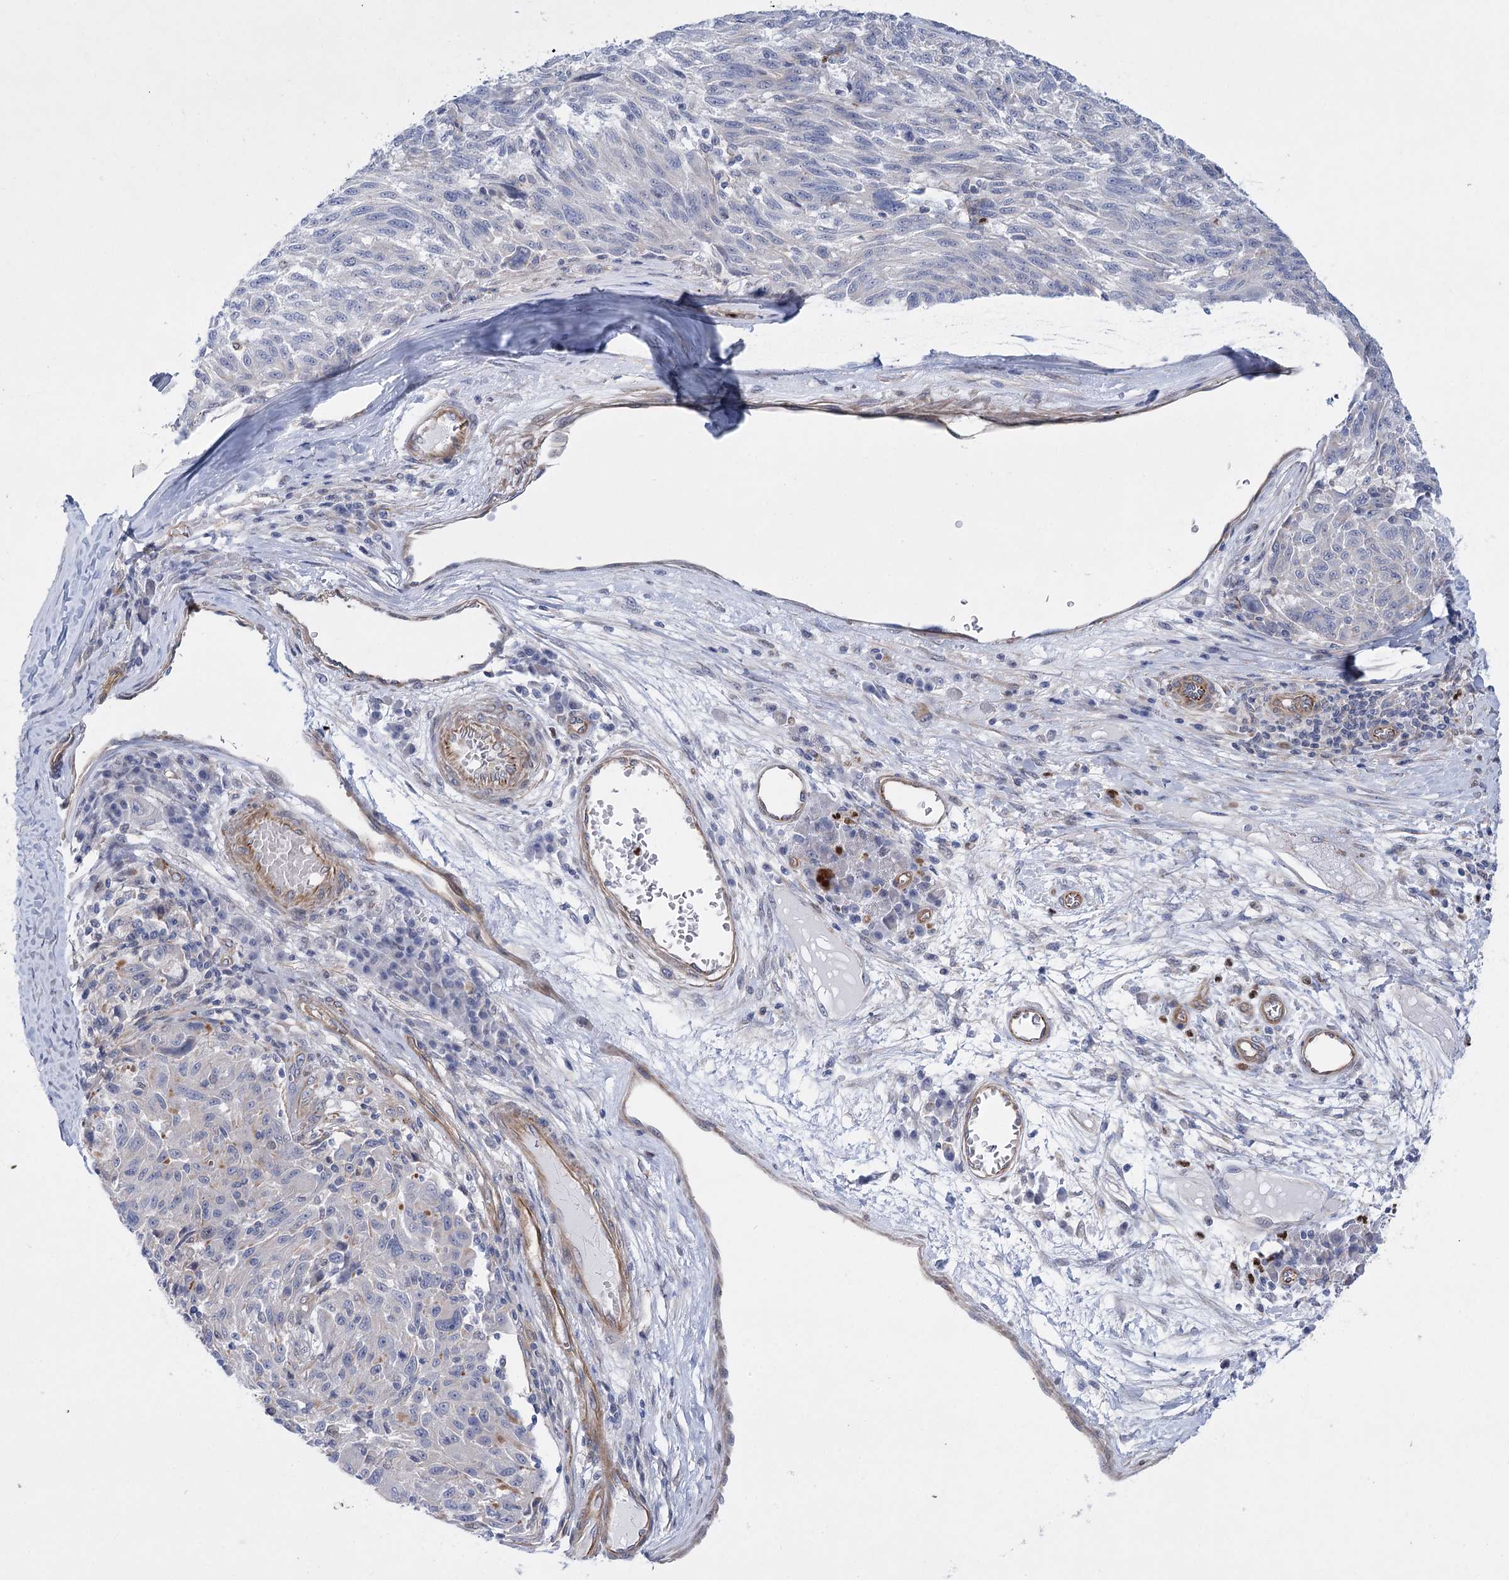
{"staining": {"intensity": "negative", "quantity": "none", "location": "none"}, "tissue": "melanoma", "cell_type": "Tumor cells", "image_type": "cancer", "snomed": [{"axis": "morphology", "description": "Malignant melanoma, NOS"}, {"axis": "topography", "description": "Skin"}], "caption": "Human malignant melanoma stained for a protein using immunohistochemistry demonstrates no positivity in tumor cells.", "gene": "THAP6", "patient": {"sex": "male", "age": 53}}